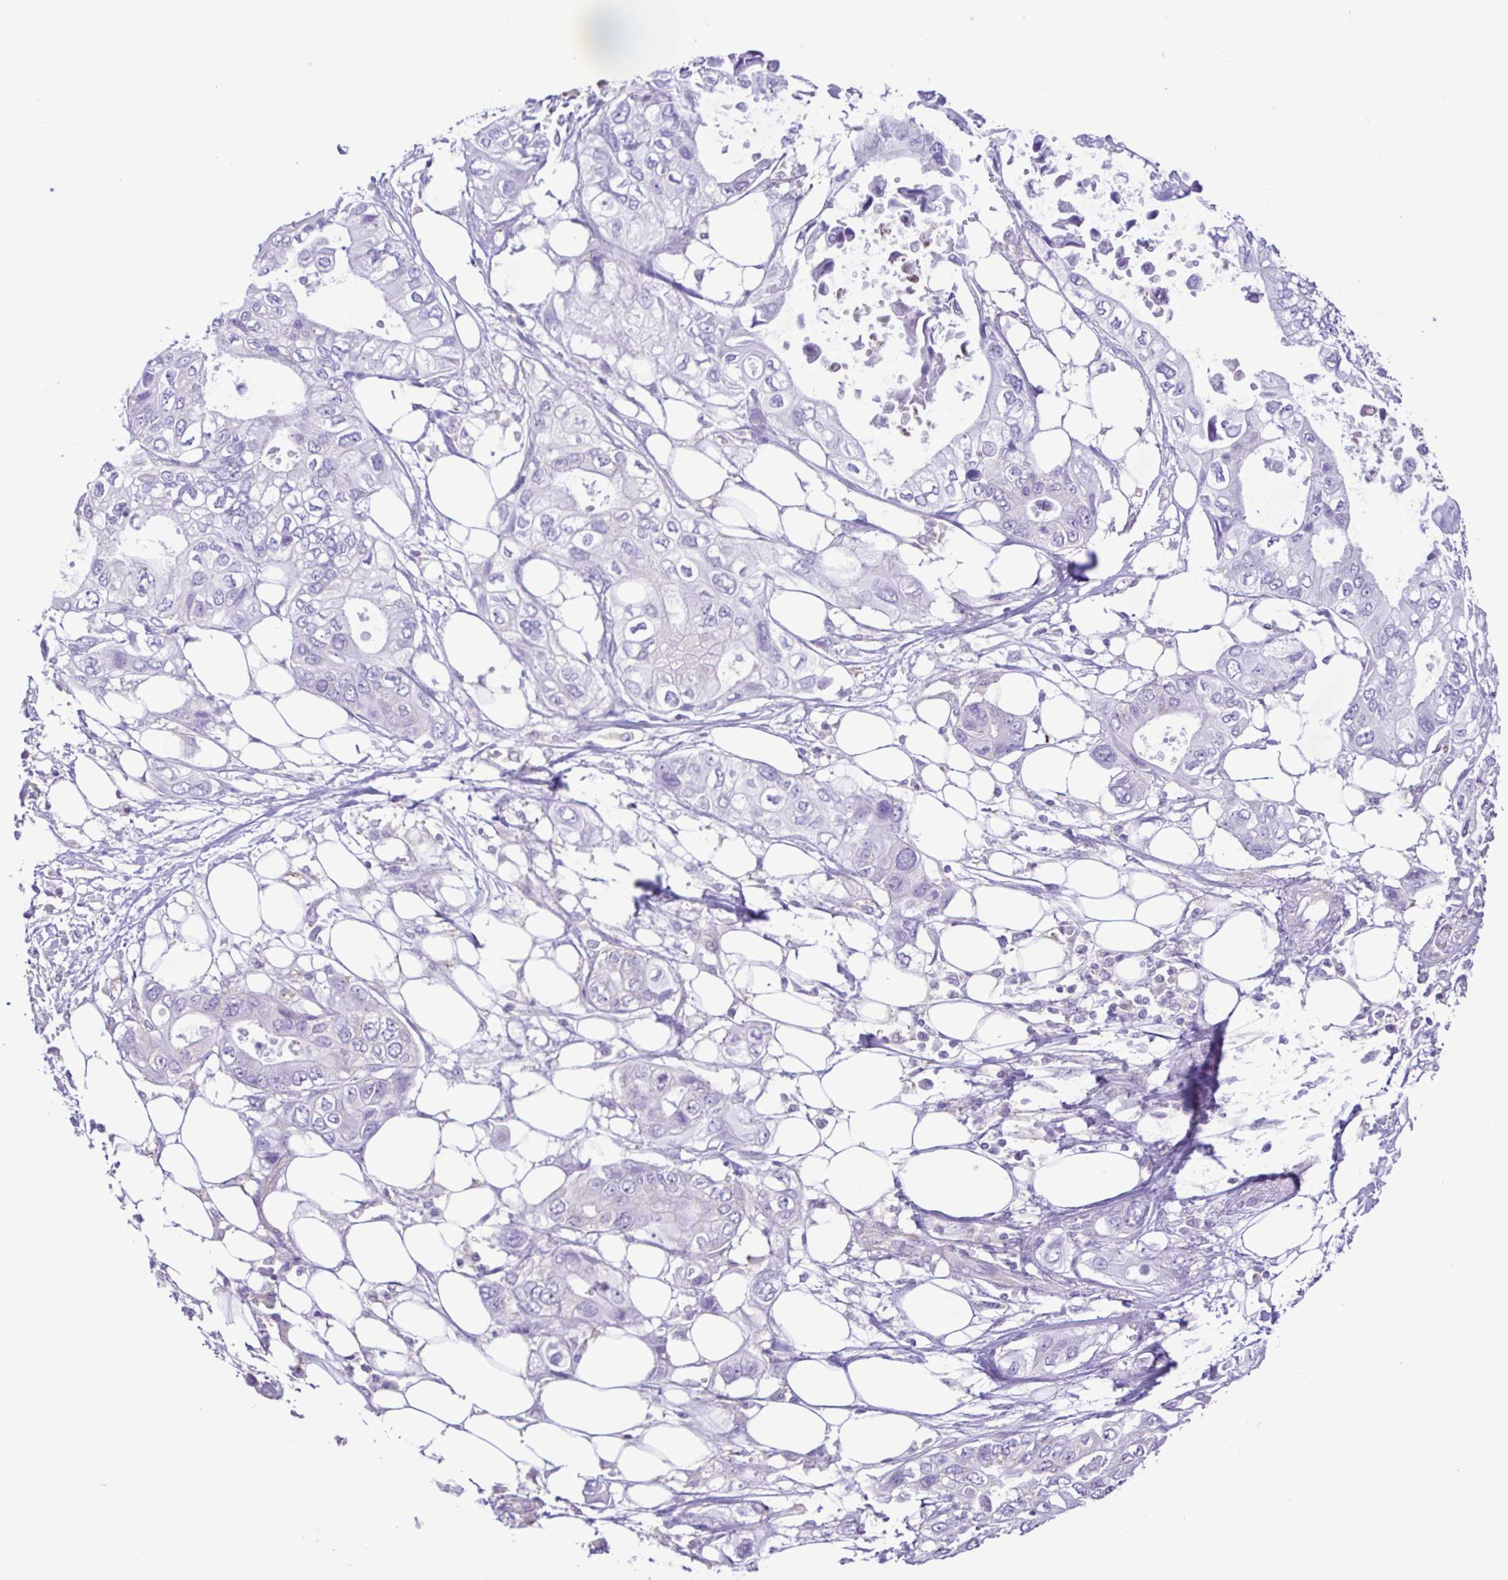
{"staining": {"intensity": "negative", "quantity": "none", "location": "none"}, "tissue": "pancreatic cancer", "cell_type": "Tumor cells", "image_type": "cancer", "snomed": [{"axis": "morphology", "description": "Adenocarcinoma, NOS"}, {"axis": "topography", "description": "Pancreas"}], "caption": "DAB immunohistochemical staining of pancreatic cancer (adenocarcinoma) exhibits no significant positivity in tumor cells.", "gene": "CYP17A1", "patient": {"sex": "female", "age": 63}}